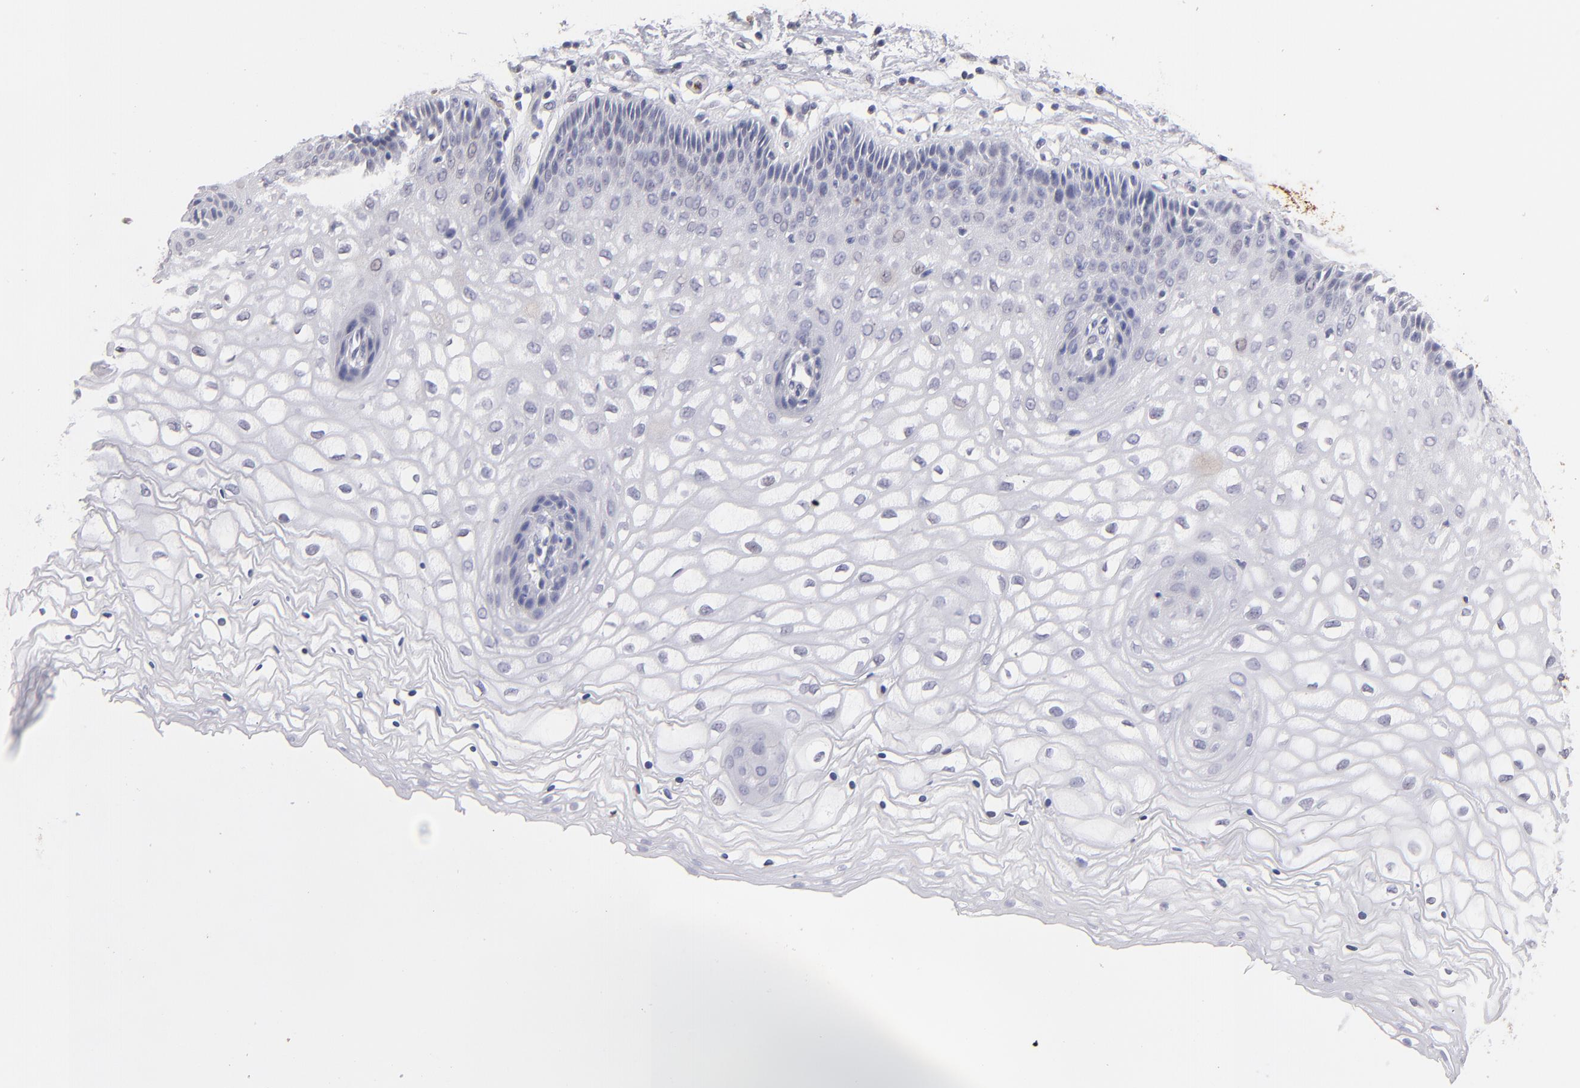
{"staining": {"intensity": "negative", "quantity": "none", "location": "none"}, "tissue": "vagina", "cell_type": "Squamous epithelial cells", "image_type": "normal", "snomed": [{"axis": "morphology", "description": "Normal tissue, NOS"}, {"axis": "topography", "description": "Vagina"}], "caption": "IHC photomicrograph of benign vagina stained for a protein (brown), which demonstrates no staining in squamous epithelial cells.", "gene": "MGAM", "patient": {"sex": "female", "age": 34}}